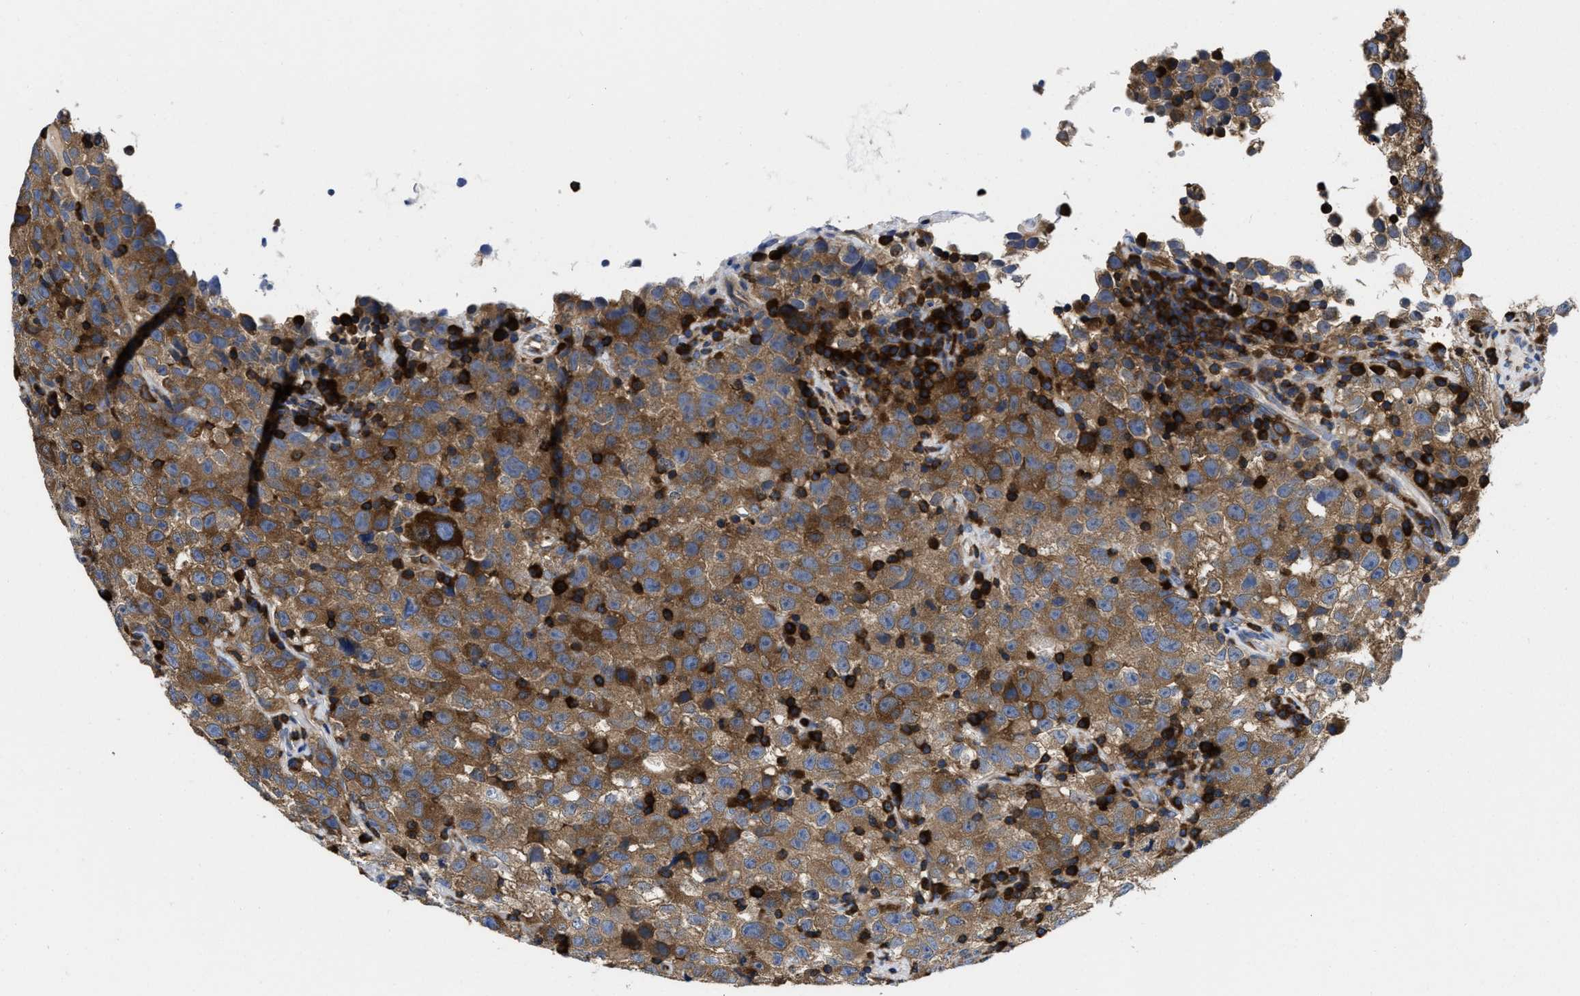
{"staining": {"intensity": "moderate", "quantity": ">75%", "location": "cytoplasmic/membranous"}, "tissue": "testis cancer", "cell_type": "Tumor cells", "image_type": "cancer", "snomed": [{"axis": "morphology", "description": "Seminoma, NOS"}, {"axis": "topography", "description": "Testis"}], "caption": "Brown immunohistochemical staining in testis cancer shows moderate cytoplasmic/membranous positivity in about >75% of tumor cells.", "gene": "YARS1", "patient": {"sex": "male", "age": 22}}